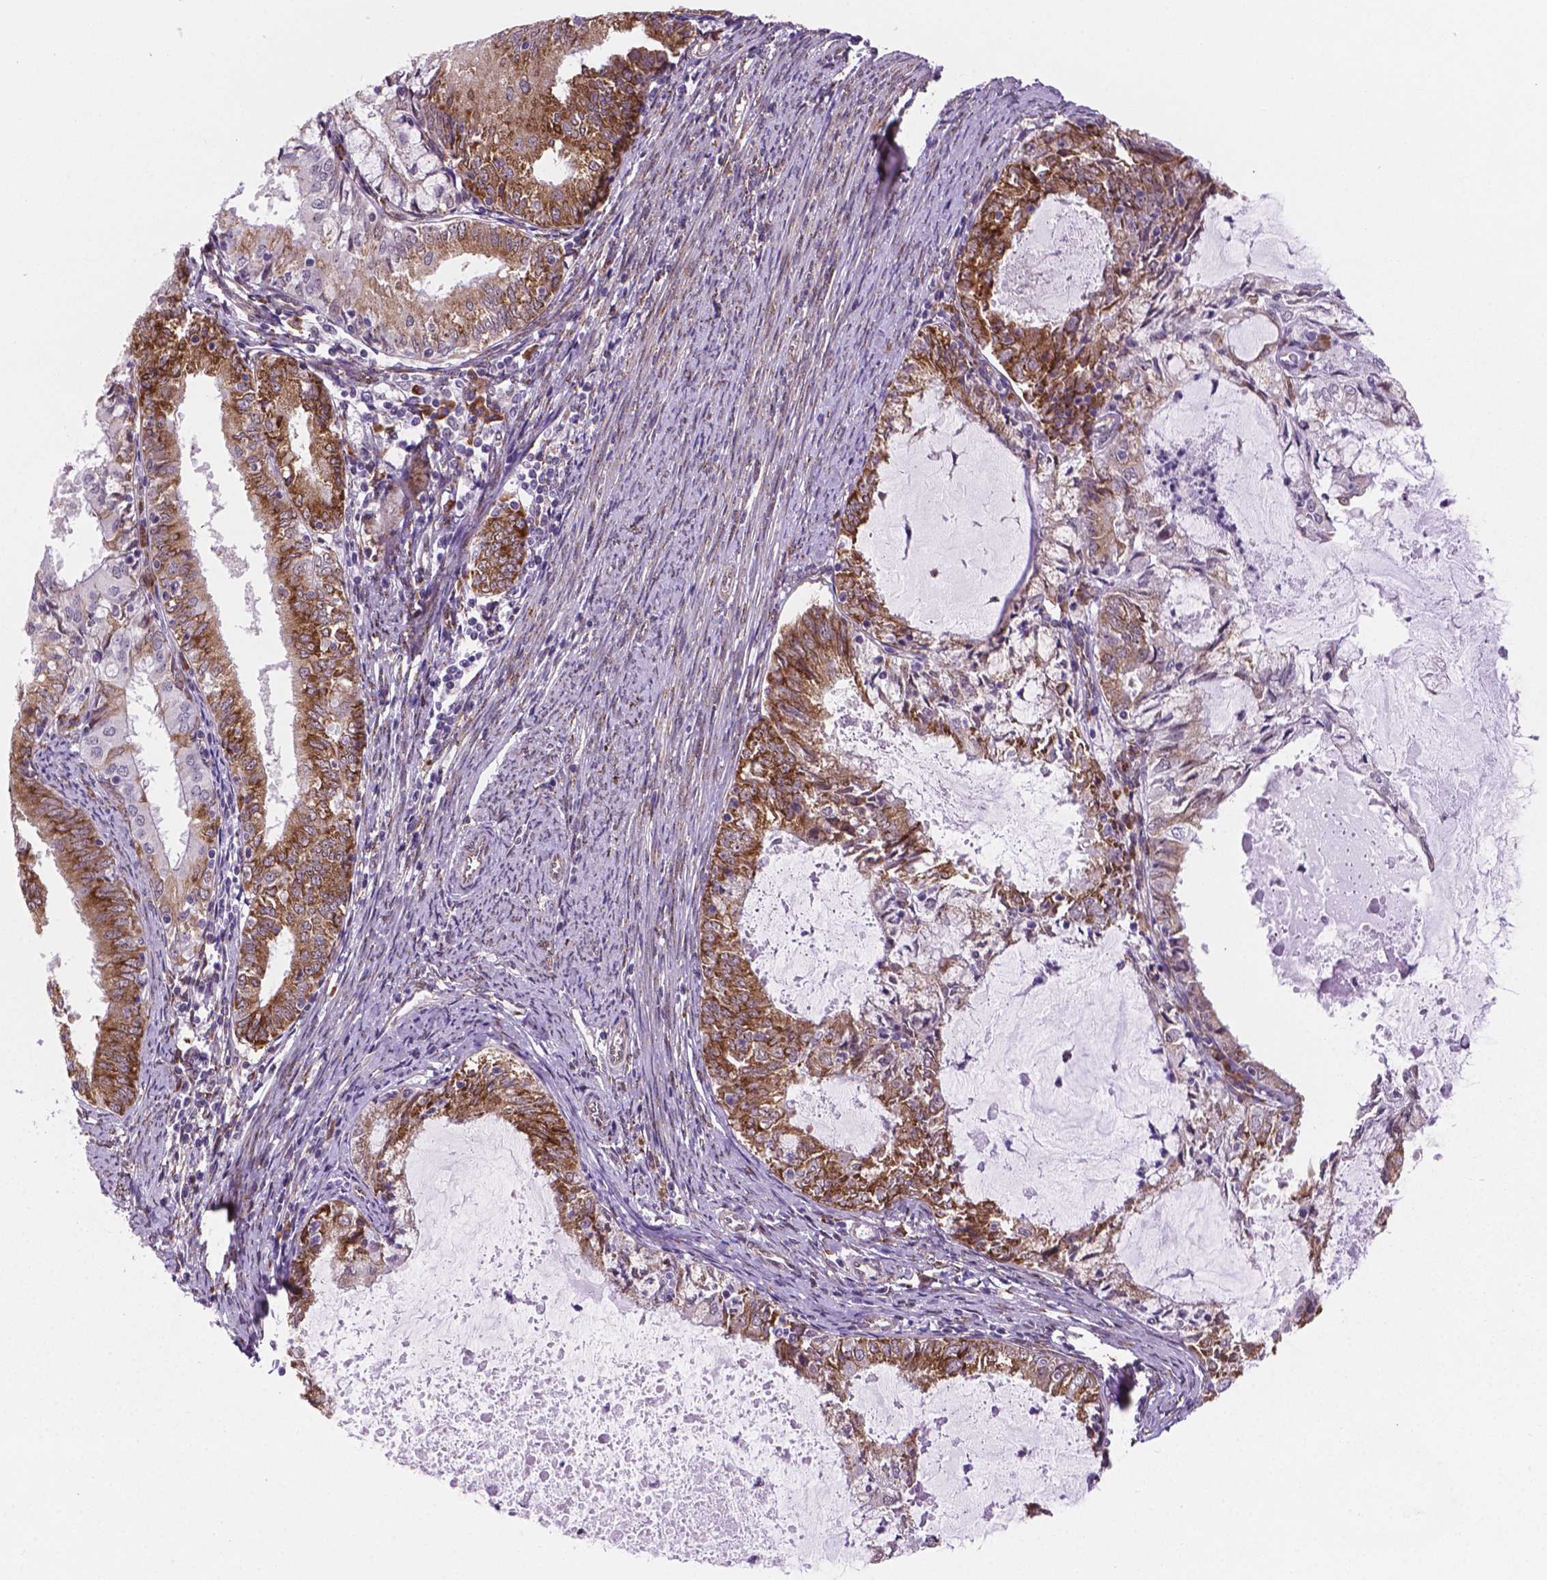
{"staining": {"intensity": "moderate", "quantity": ">75%", "location": "cytoplasmic/membranous"}, "tissue": "endometrial cancer", "cell_type": "Tumor cells", "image_type": "cancer", "snomed": [{"axis": "morphology", "description": "Adenocarcinoma, NOS"}, {"axis": "topography", "description": "Endometrium"}], "caption": "The immunohistochemical stain labels moderate cytoplasmic/membranous positivity in tumor cells of adenocarcinoma (endometrial) tissue.", "gene": "FNIP1", "patient": {"sex": "female", "age": 57}}